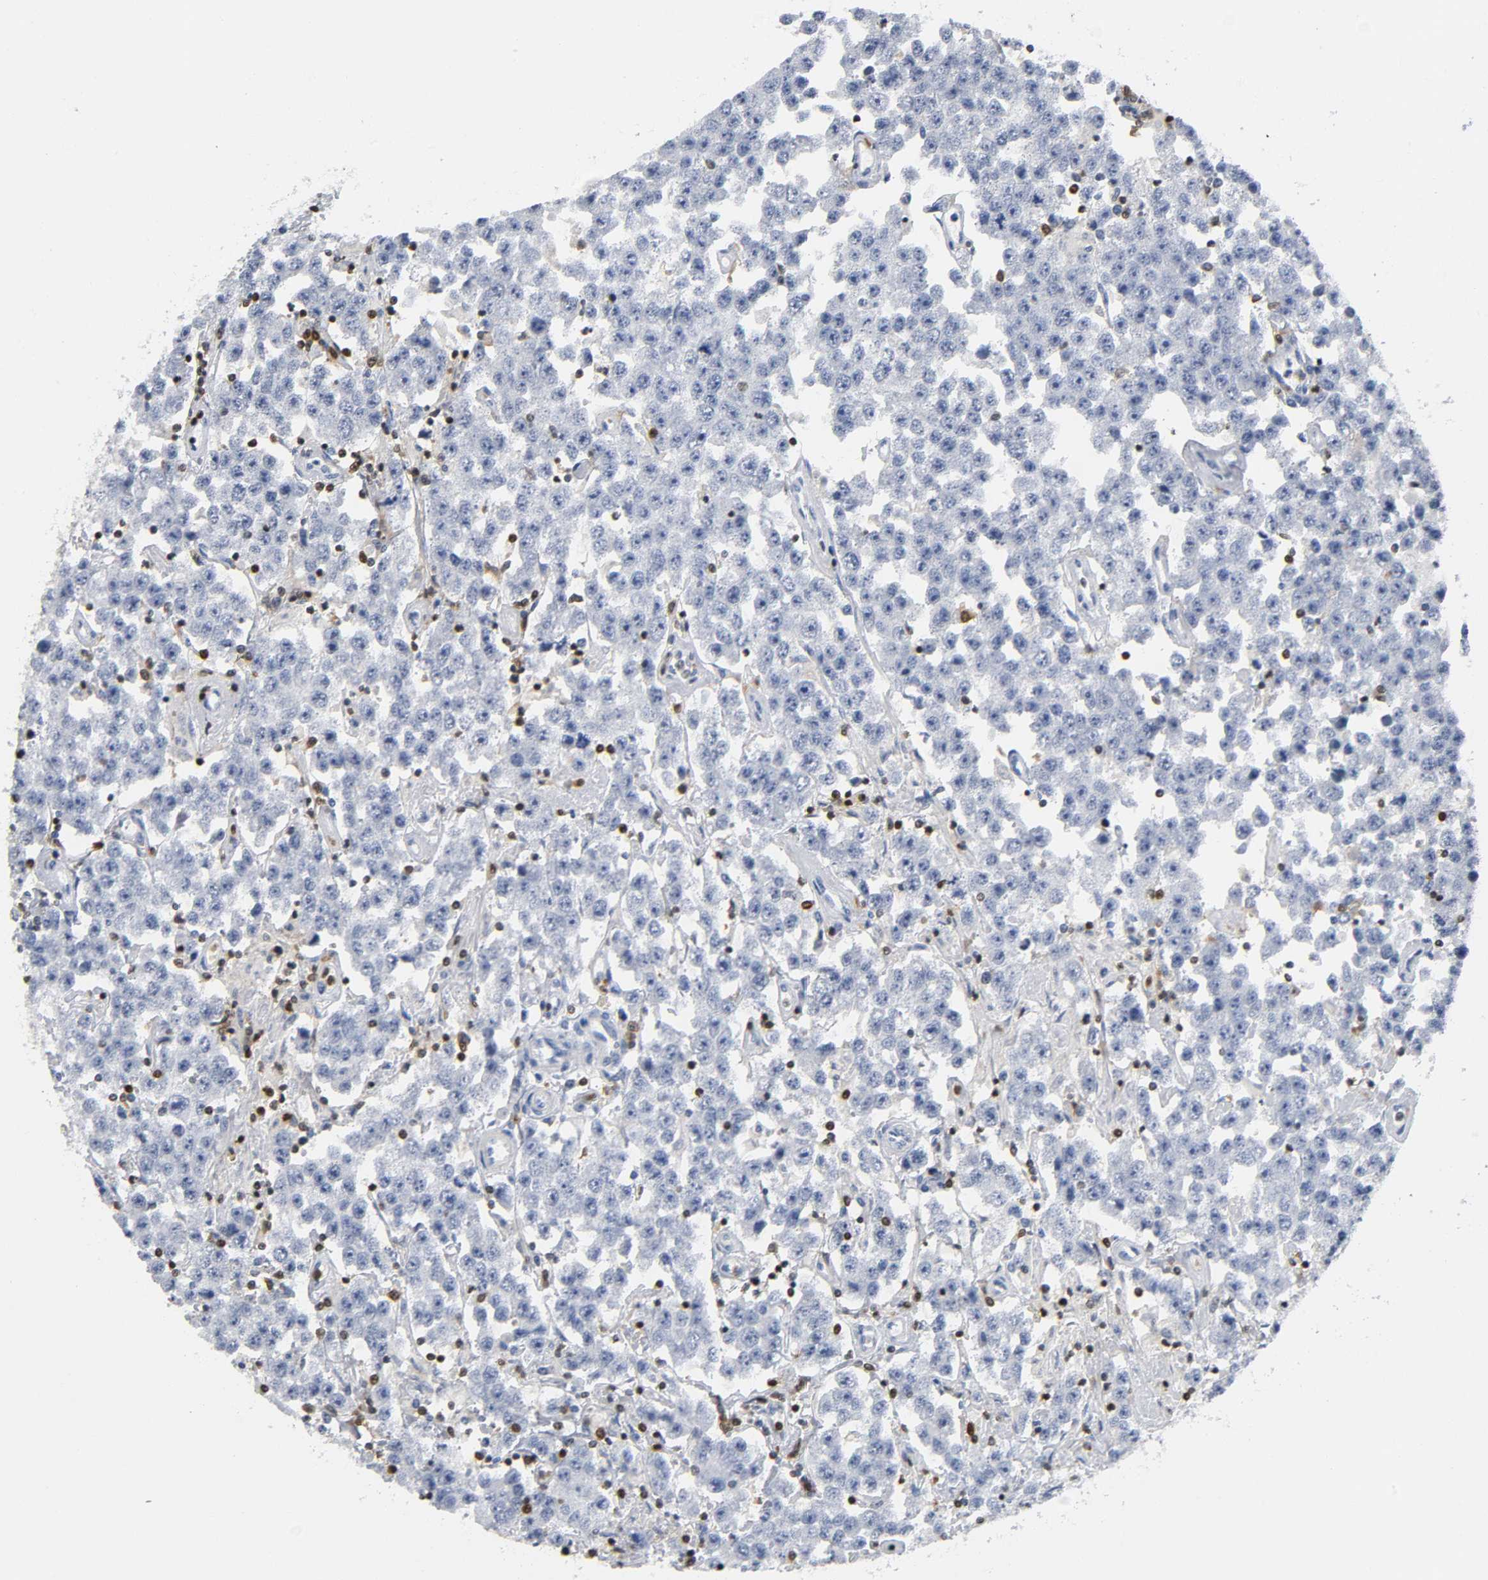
{"staining": {"intensity": "negative", "quantity": "none", "location": "none"}, "tissue": "testis cancer", "cell_type": "Tumor cells", "image_type": "cancer", "snomed": [{"axis": "morphology", "description": "Seminoma, NOS"}, {"axis": "topography", "description": "Testis"}], "caption": "An immunohistochemistry (IHC) micrograph of testis cancer (seminoma) is shown. There is no staining in tumor cells of testis cancer (seminoma).", "gene": "DOK2", "patient": {"sex": "male", "age": 52}}